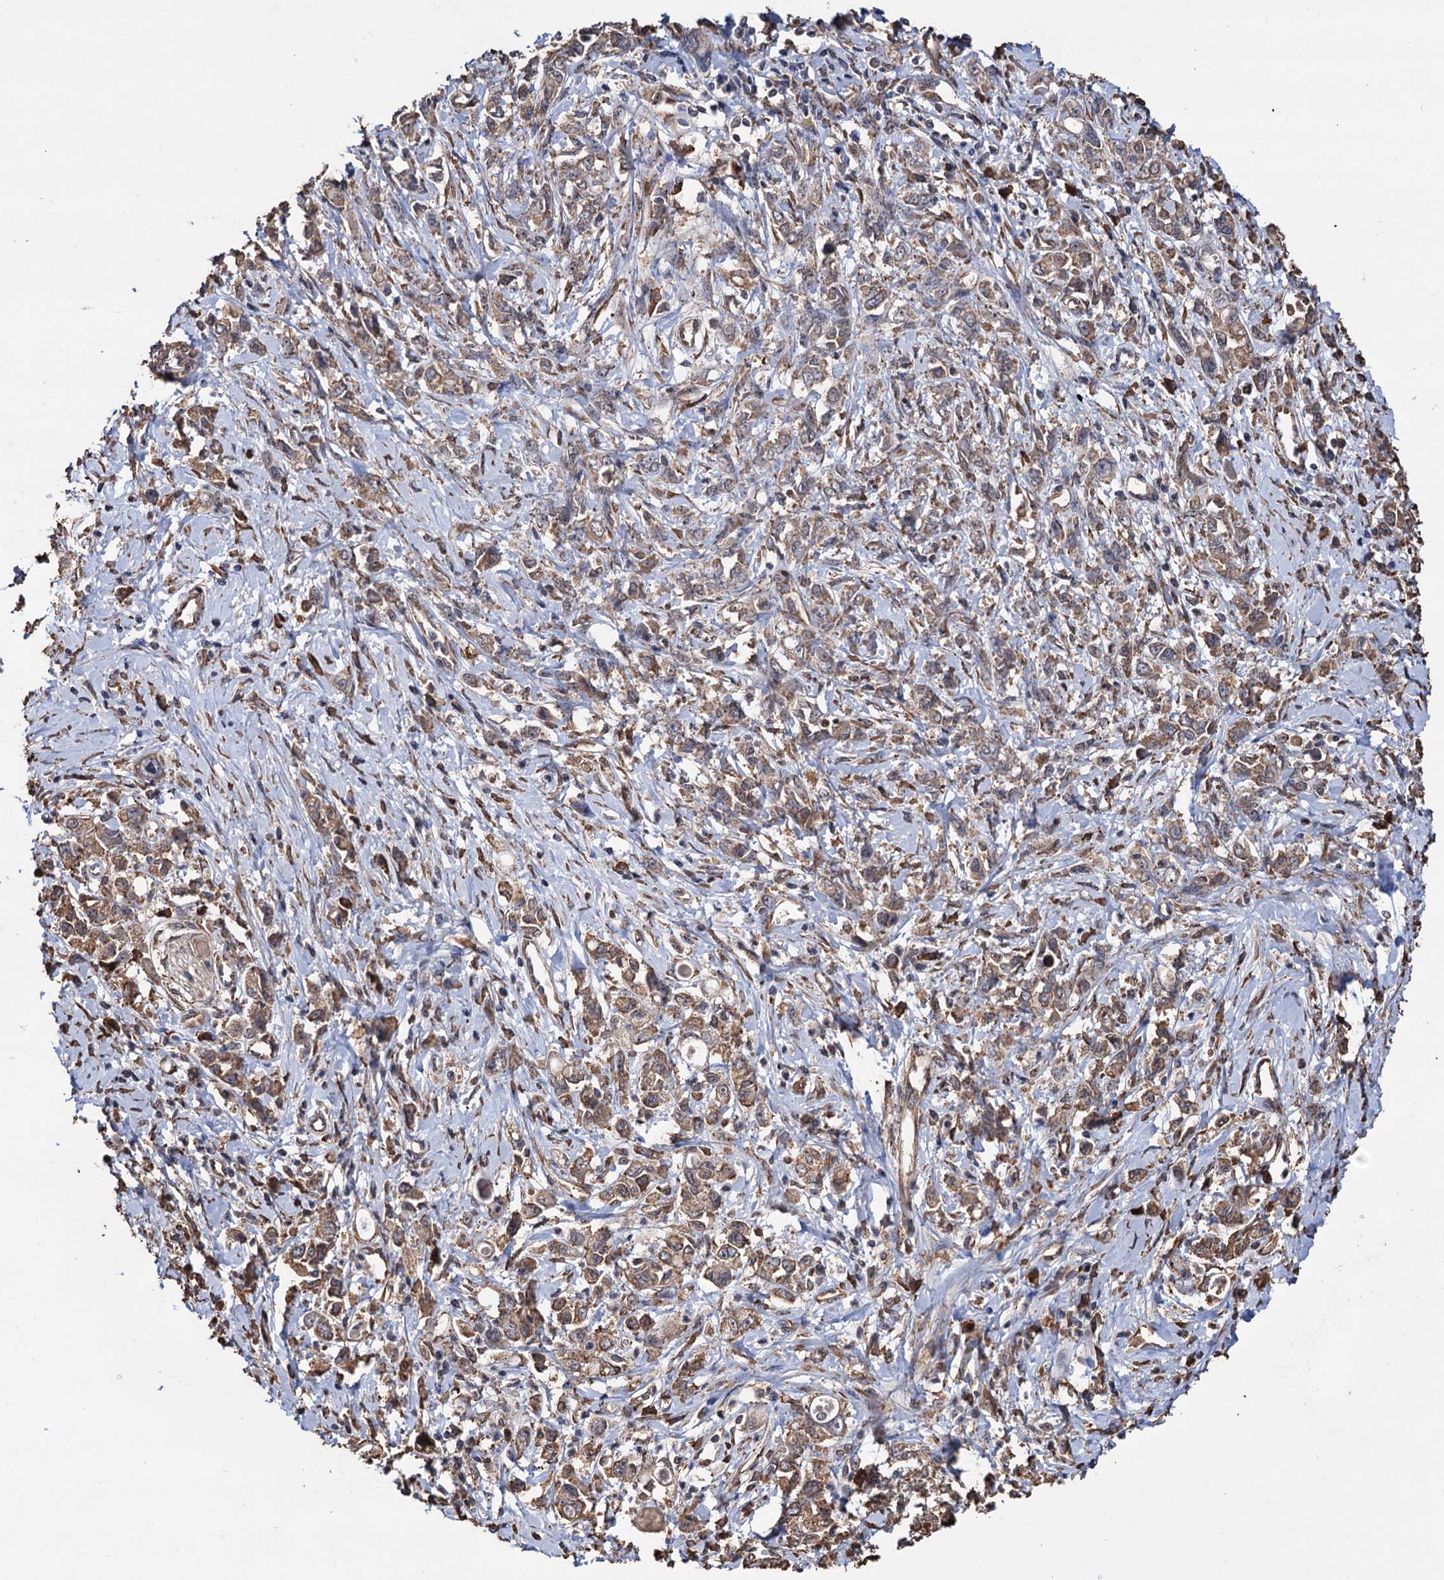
{"staining": {"intensity": "moderate", "quantity": ">75%", "location": "cytoplasmic/membranous"}, "tissue": "stomach cancer", "cell_type": "Tumor cells", "image_type": "cancer", "snomed": [{"axis": "morphology", "description": "Adenocarcinoma, NOS"}, {"axis": "topography", "description": "Stomach"}], "caption": "Stomach cancer stained with immunohistochemistry (IHC) exhibits moderate cytoplasmic/membranous positivity in approximately >75% of tumor cells. (DAB IHC with brightfield microscopy, high magnification).", "gene": "TBC1D12", "patient": {"sex": "female", "age": 76}}